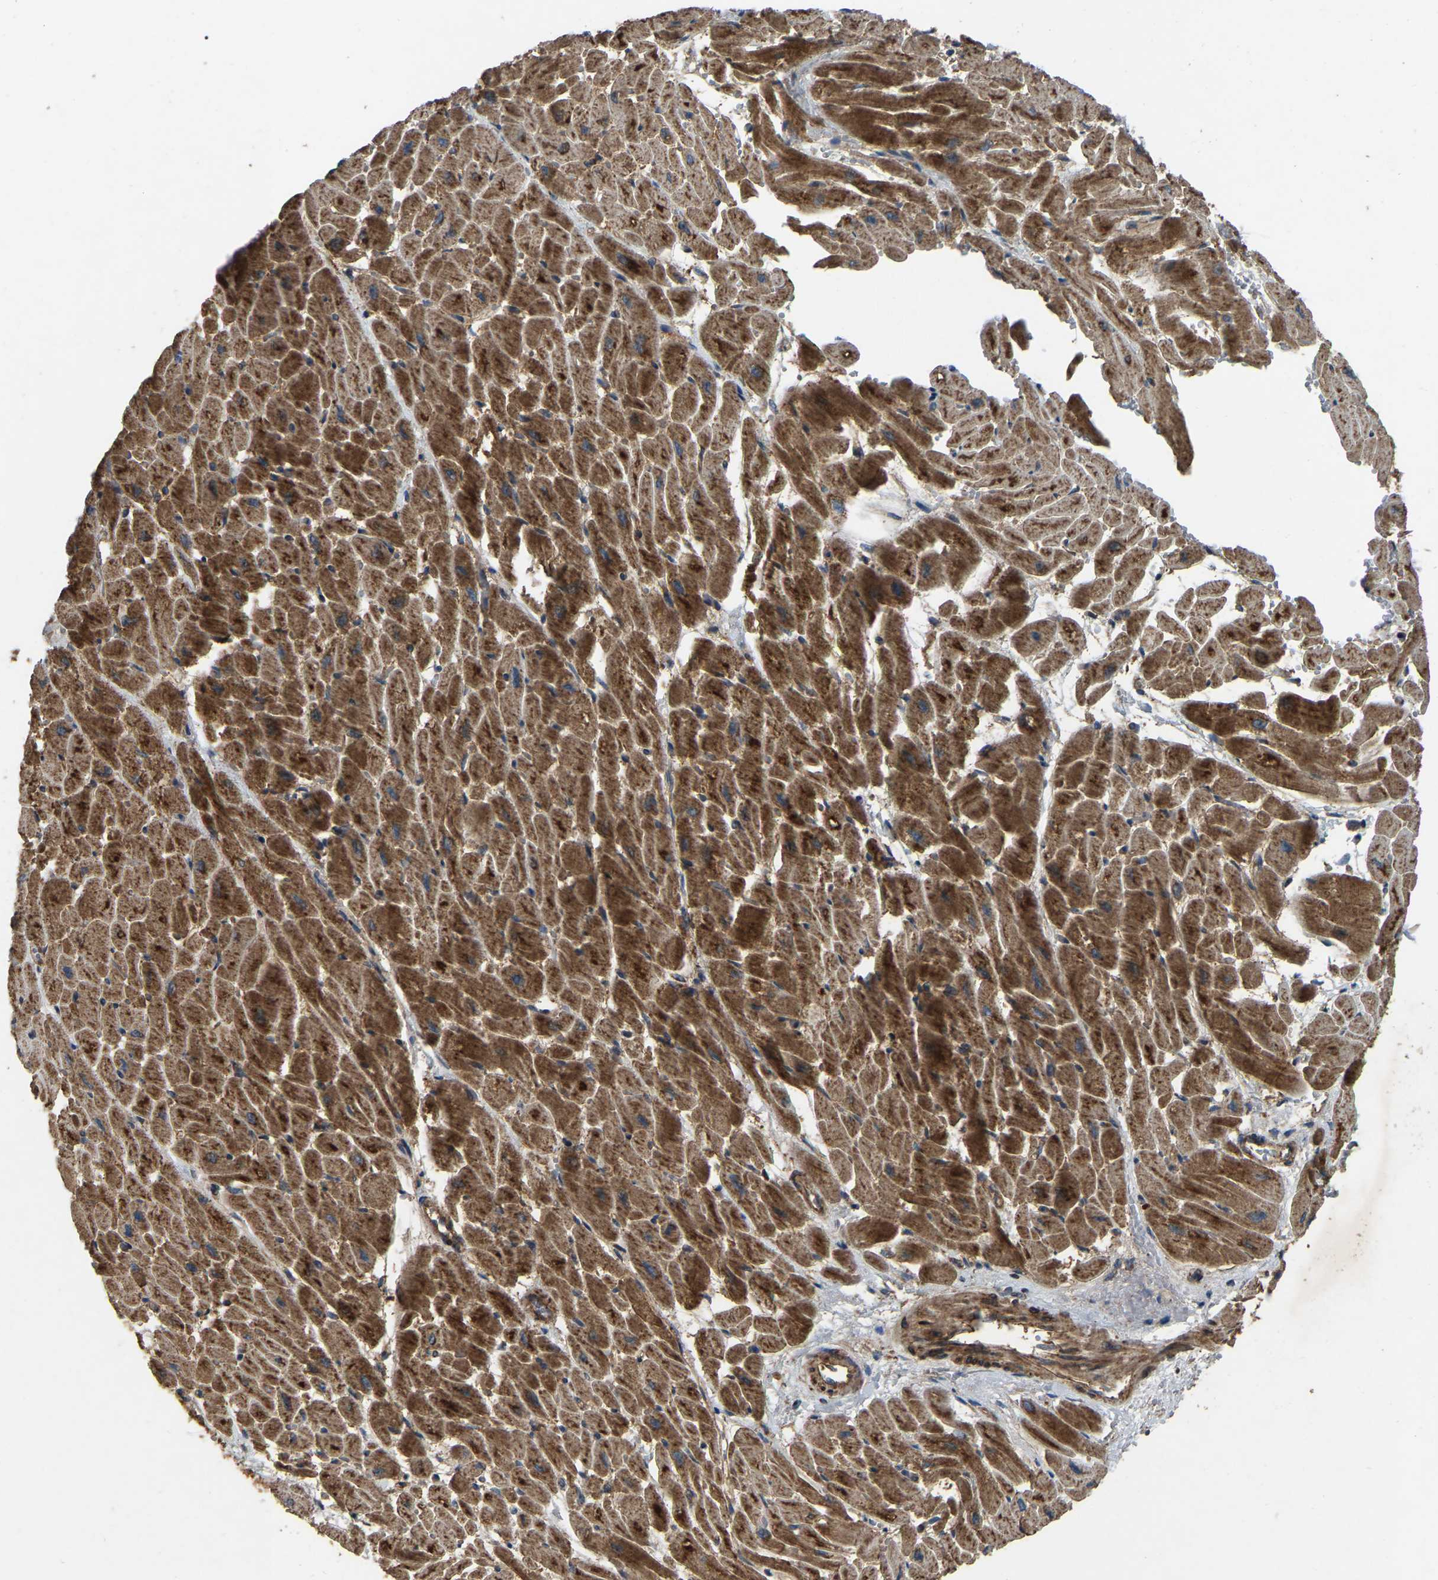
{"staining": {"intensity": "strong", "quantity": ">75%", "location": "cytoplasmic/membranous"}, "tissue": "heart muscle", "cell_type": "Cardiomyocytes", "image_type": "normal", "snomed": [{"axis": "morphology", "description": "Normal tissue, NOS"}, {"axis": "topography", "description": "Heart"}], "caption": "This micrograph displays immunohistochemistry staining of normal human heart muscle, with high strong cytoplasmic/membranous positivity in approximately >75% of cardiomyocytes.", "gene": "SAMD9L", "patient": {"sex": "male", "age": 45}}